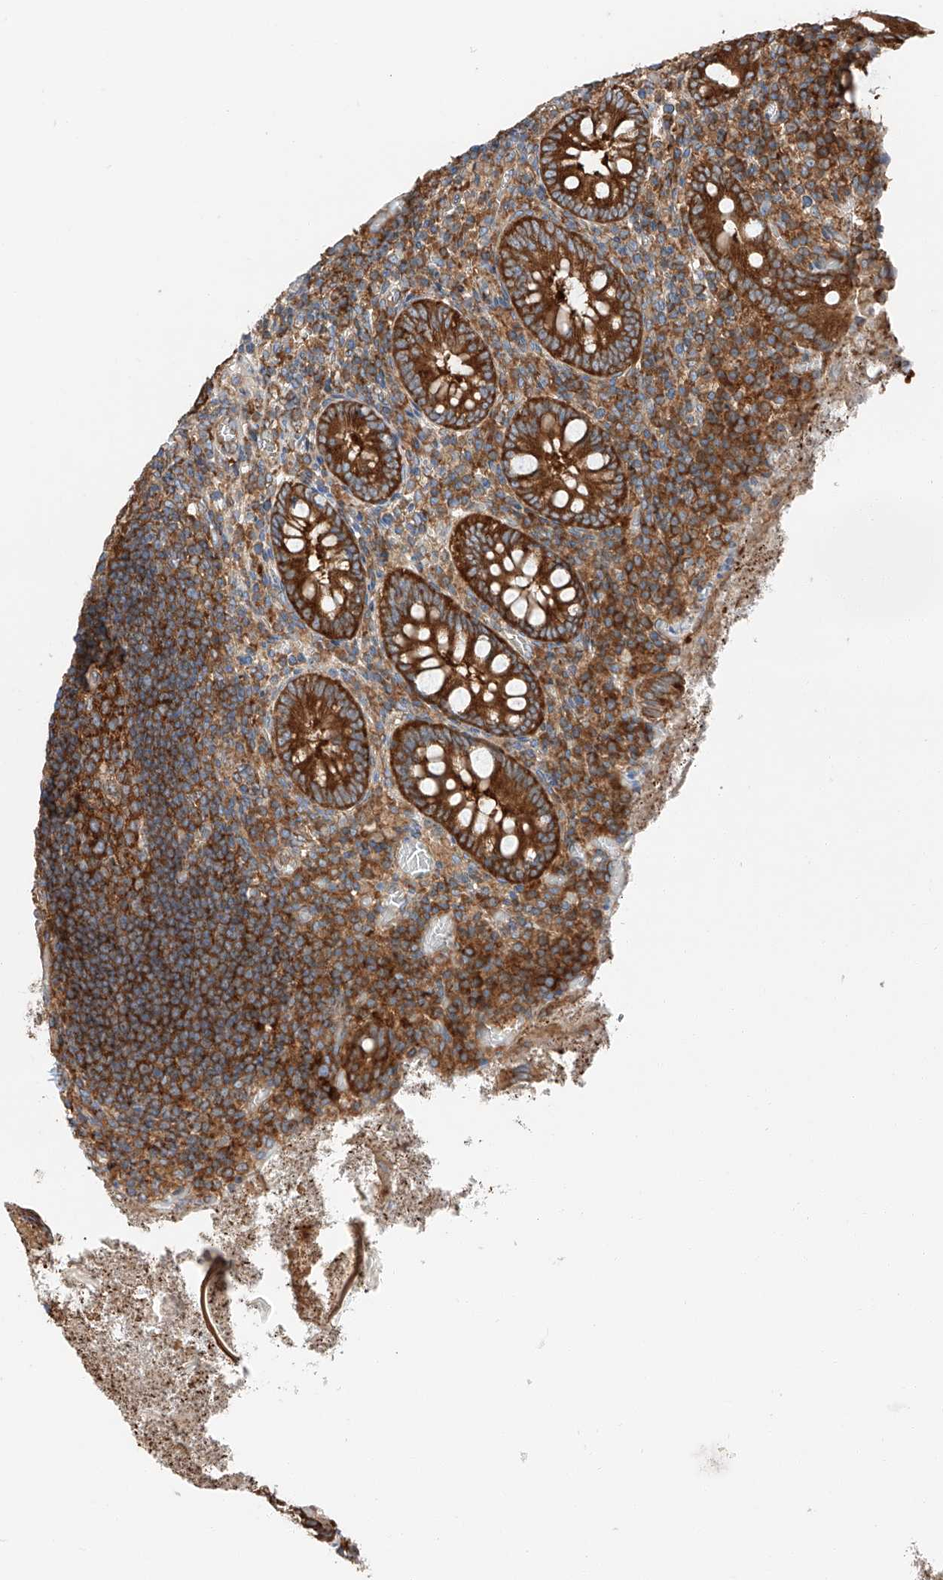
{"staining": {"intensity": "strong", "quantity": ">75%", "location": "cytoplasmic/membranous"}, "tissue": "appendix", "cell_type": "Glandular cells", "image_type": "normal", "snomed": [{"axis": "morphology", "description": "Normal tissue, NOS"}, {"axis": "topography", "description": "Appendix"}], "caption": "Normal appendix was stained to show a protein in brown. There is high levels of strong cytoplasmic/membranous expression in about >75% of glandular cells.", "gene": "ZC3H15", "patient": {"sex": "female", "age": 17}}